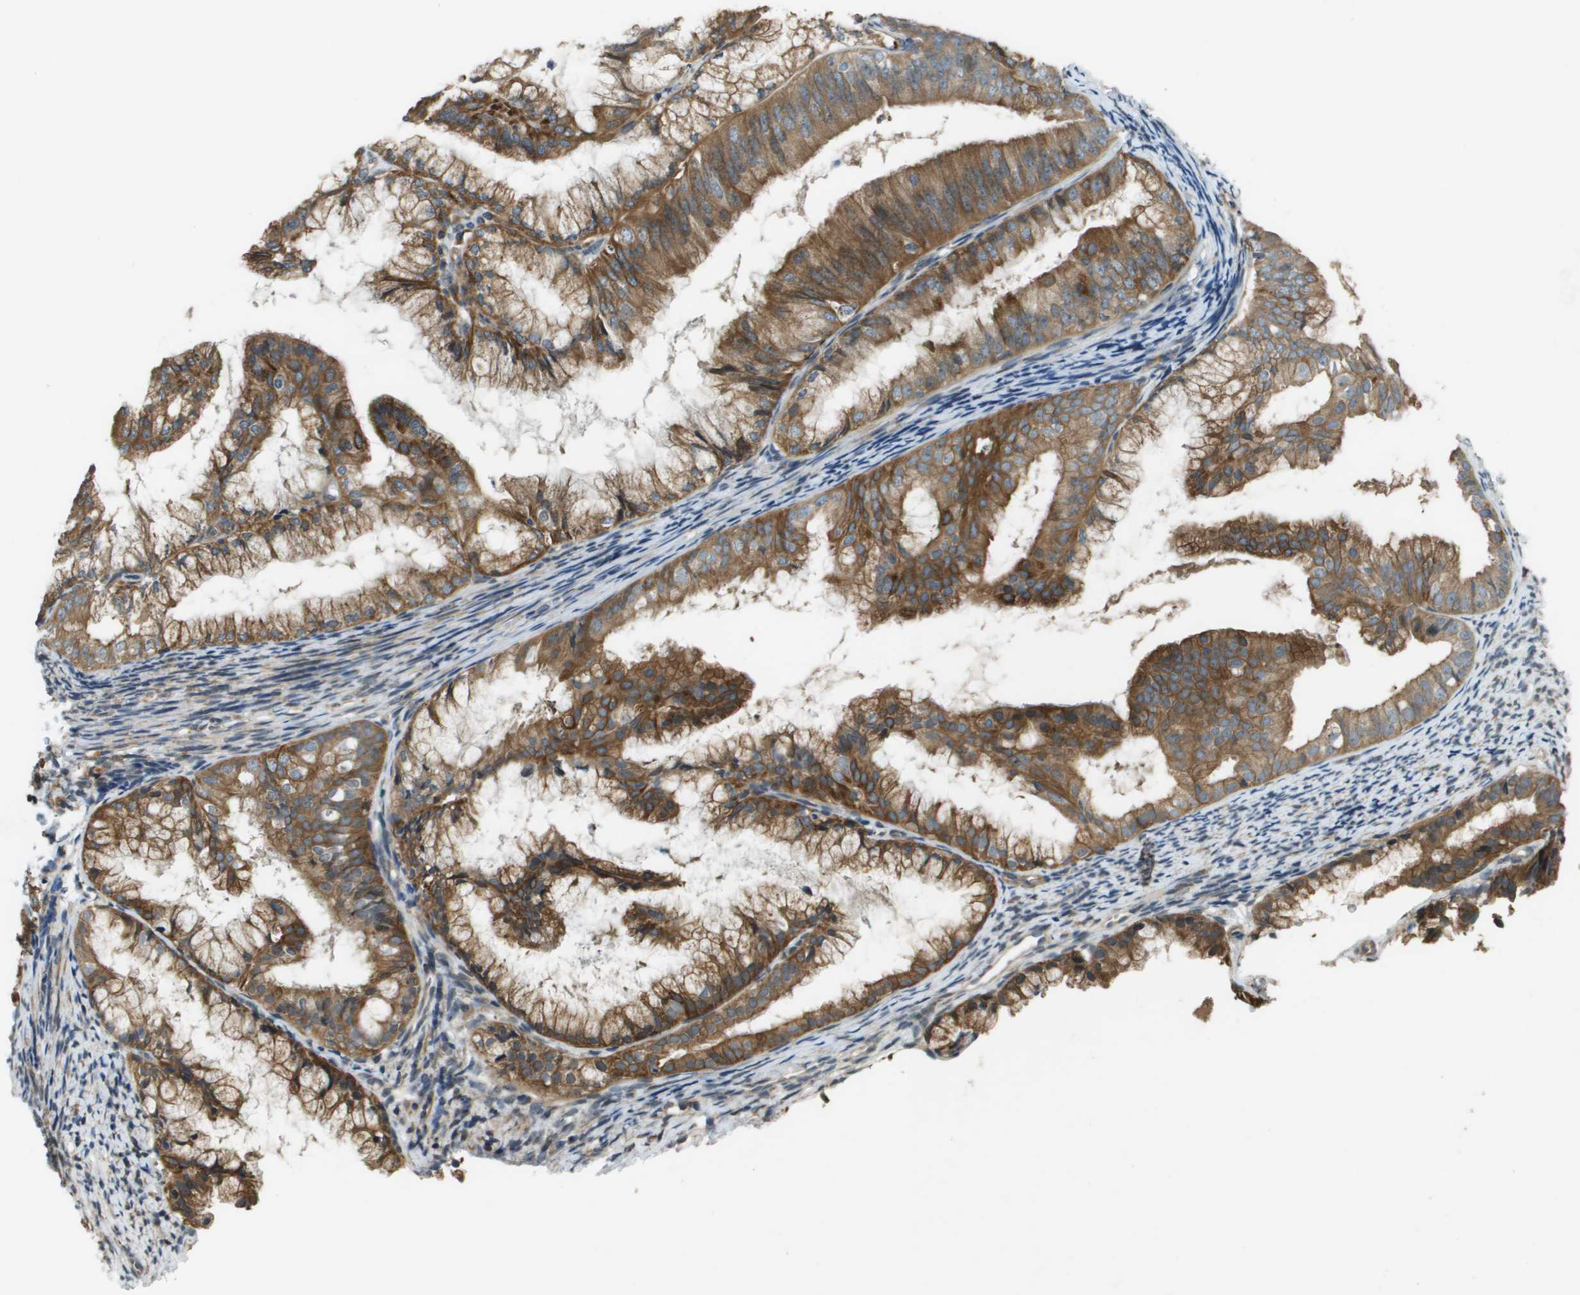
{"staining": {"intensity": "moderate", "quantity": ">75%", "location": "cytoplasmic/membranous"}, "tissue": "endometrial cancer", "cell_type": "Tumor cells", "image_type": "cancer", "snomed": [{"axis": "morphology", "description": "Adenocarcinoma, NOS"}, {"axis": "topography", "description": "Endometrium"}], "caption": "The micrograph demonstrates a brown stain indicating the presence of a protein in the cytoplasmic/membranous of tumor cells in endometrial cancer (adenocarcinoma).", "gene": "CDKN2C", "patient": {"sex": "female", "age": 63}}